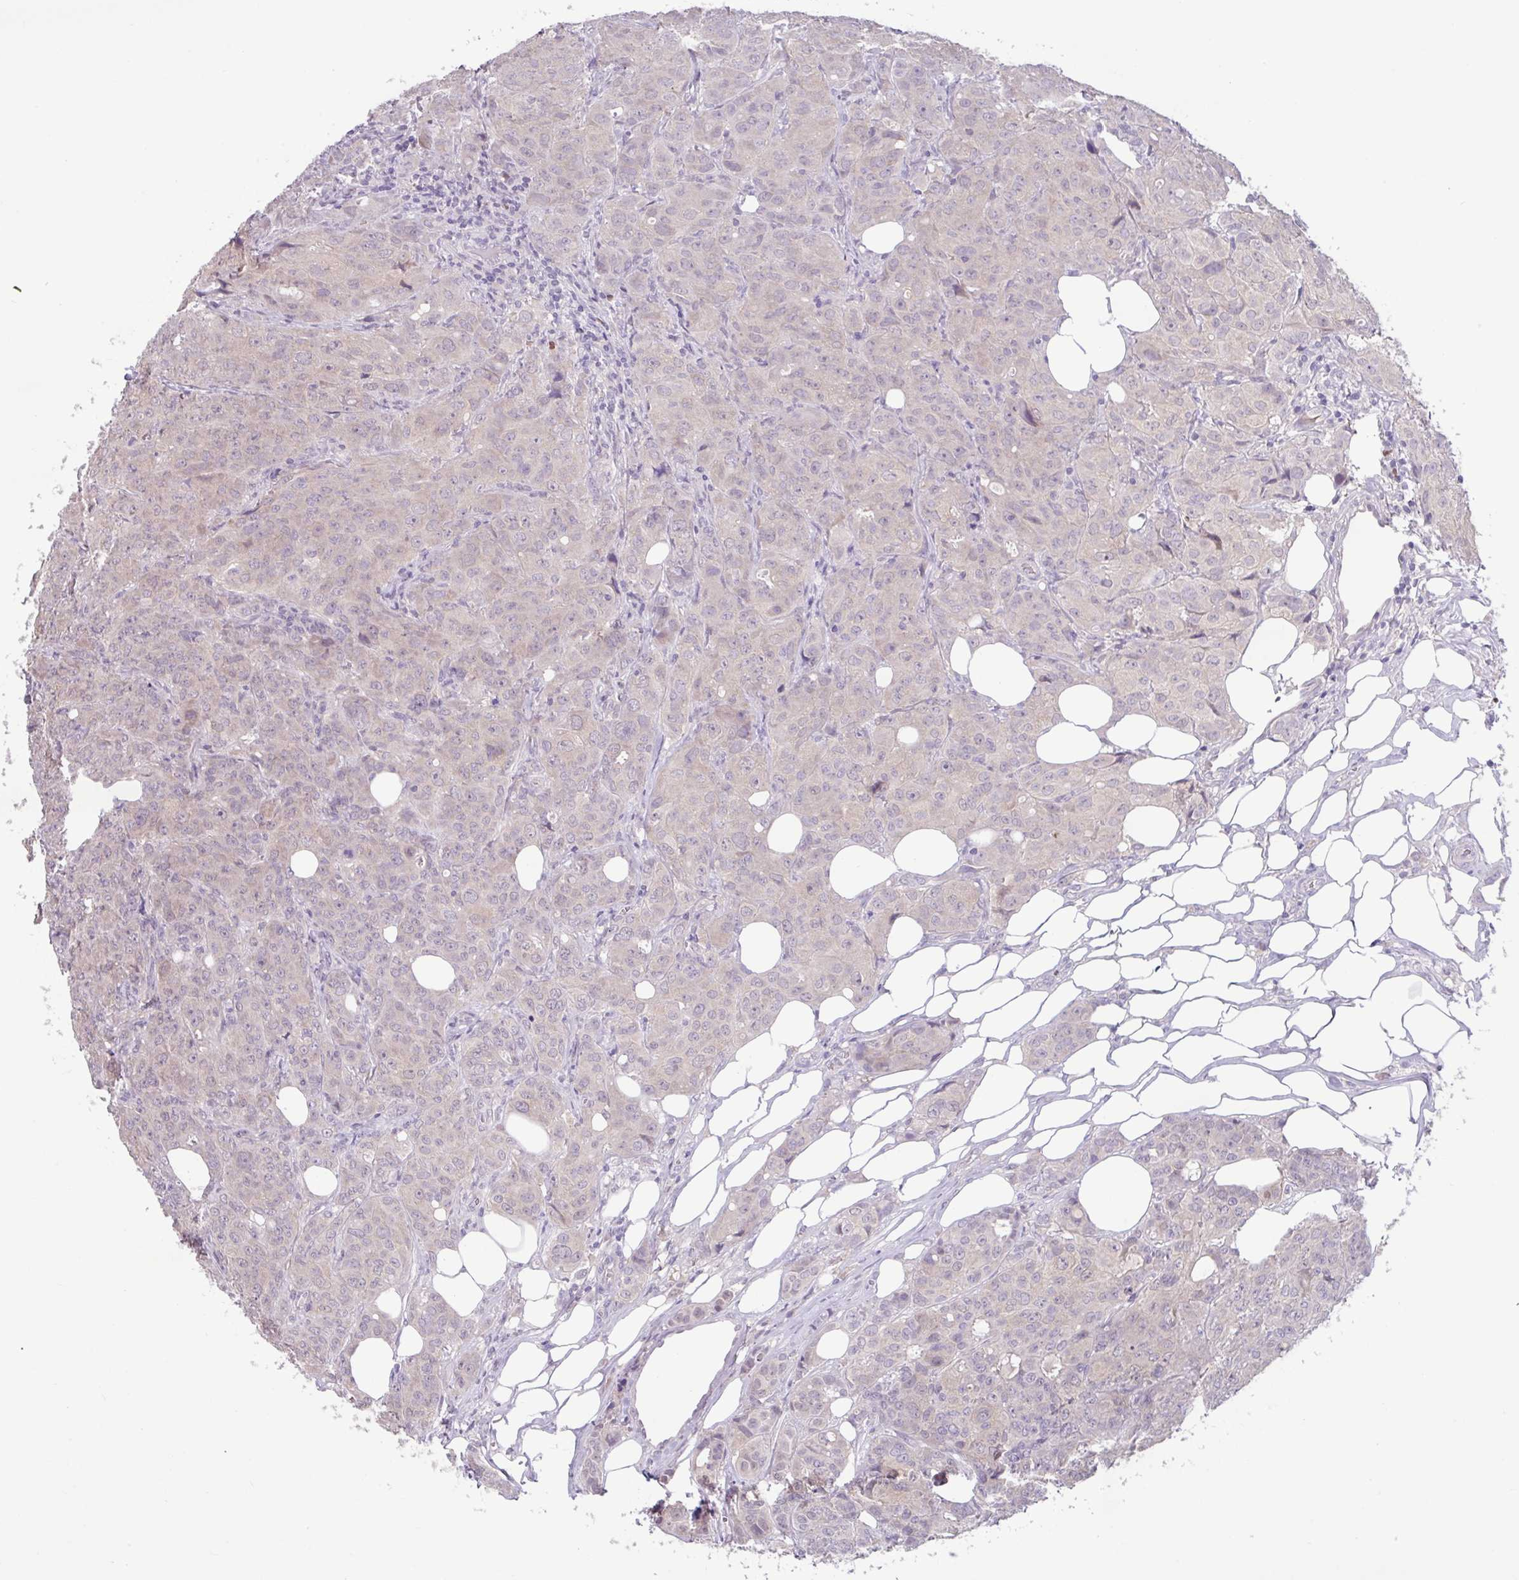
{"staining": {"intensity": "negative", "quantity": "none", "location": "none"}, "tissue": "breast cancer", "cell_type": "Tumor cells", "image_type": "cancer", "snomed": [{"axis": "morphology", "description": "Duct carcinoma"}, {"axis": "topography", "description": "Breast"}], "caption": "This micrograph is of breast intraductal carcinoma stained with IHC to label a protein in brown with the nuclei are counter-stained blue. There is no staining in tumor cells. Nuclei are stained in blue.", "gene": "PAX8", "patient": {"sex": "female", "age": 43}}